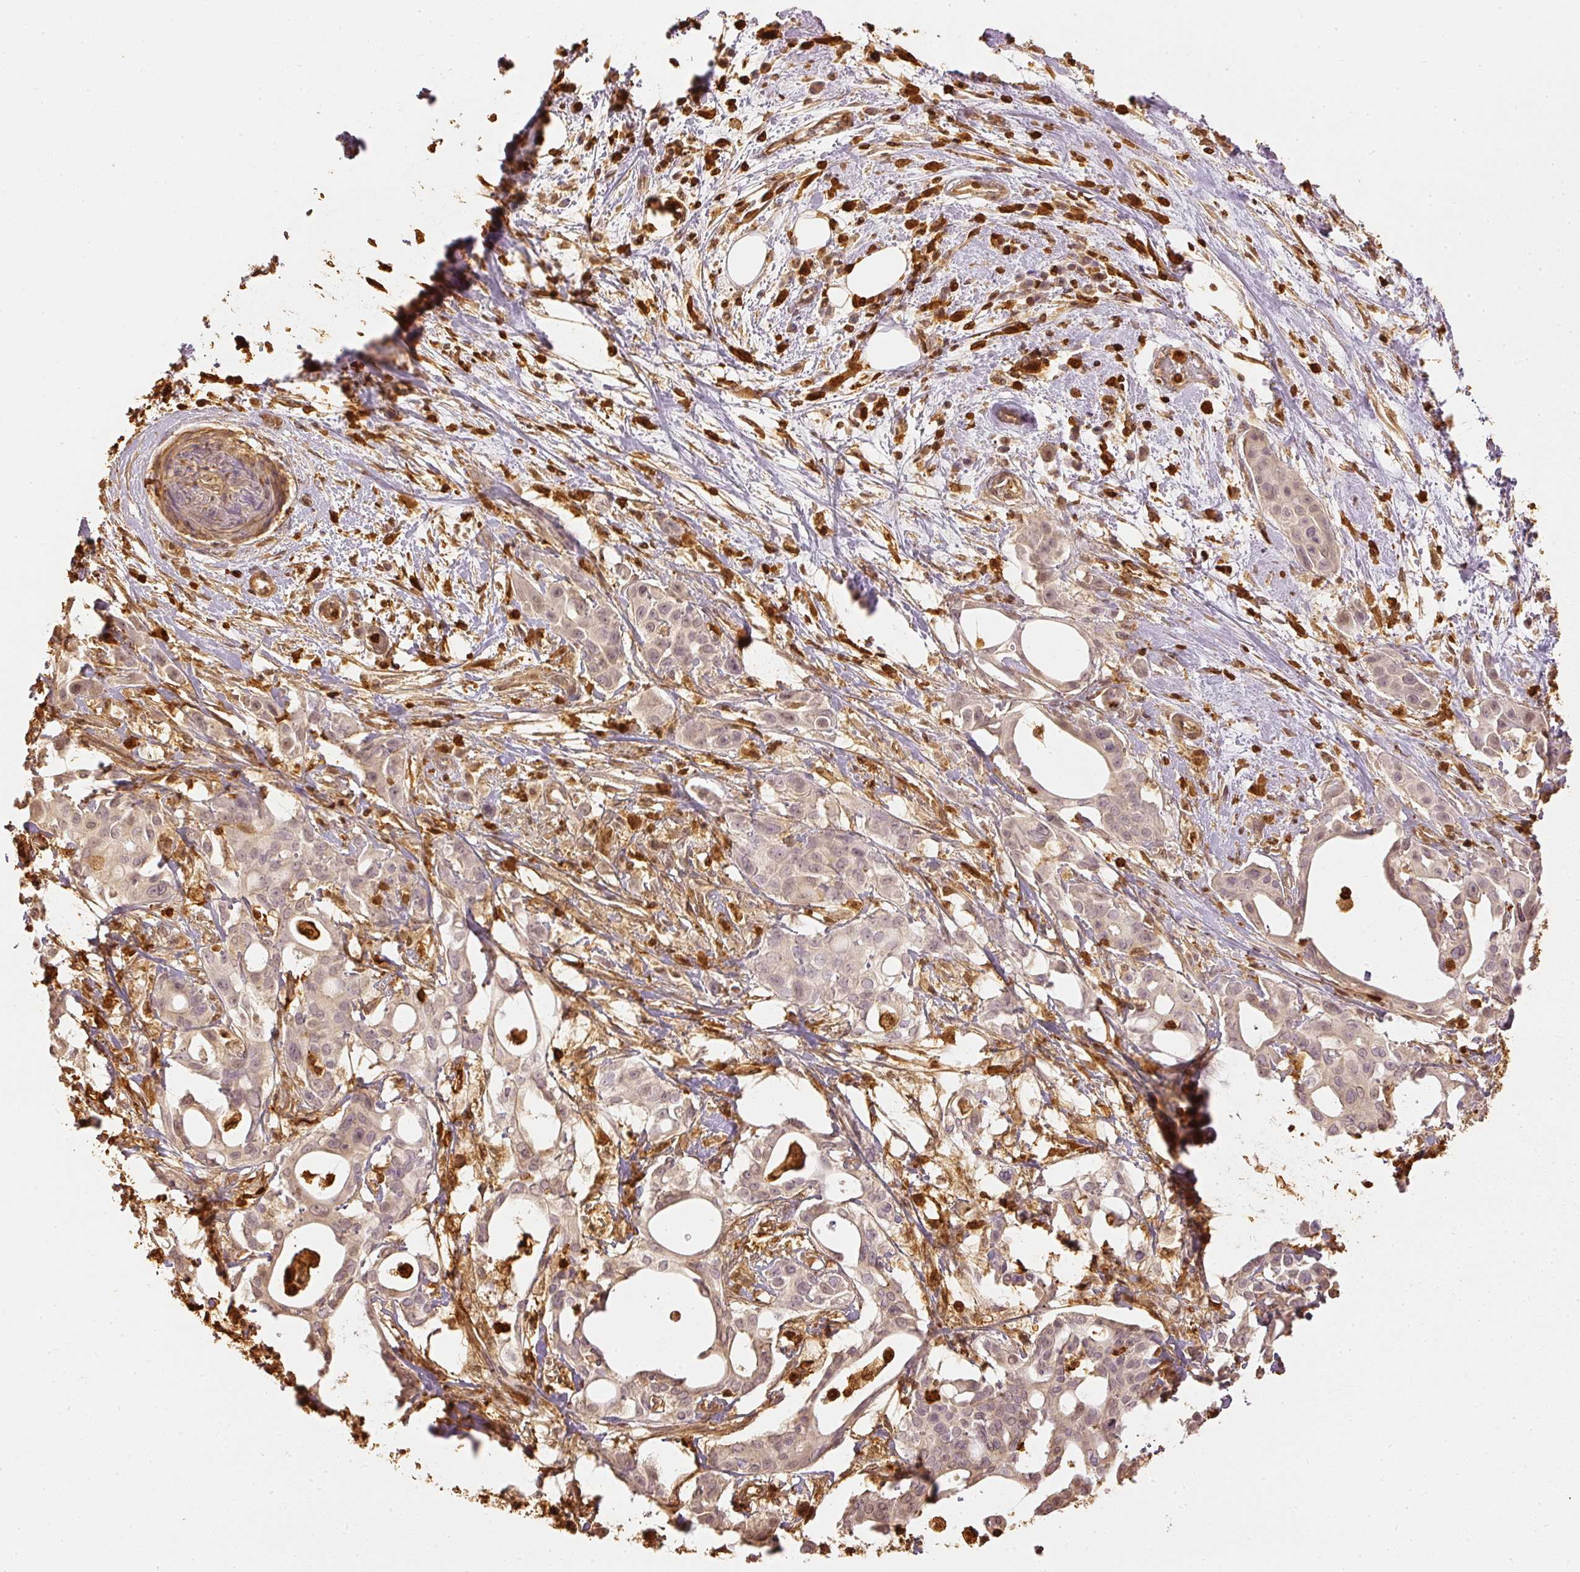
{"staining": {"intensity": "weak", "quantity": "<25%", "location": "cytoplasmic/membranous,nuclear"}, "tissue": "pancreatic cancer", "cell_type": "Tumor cells", "image_type": "cancer", "snomed": [{"axis": "morphology", "description": "Adenocarcinoma, NOS"}, {"axis": "topography", "description": "Pancreas"}], "caption": "A histopathology image of pancreatic adenocarcinoma stained for a protein exhibits no brown staining in tumor cells.", "gene": "PFN1", "patient": {"sex": "female", "age": 68}}